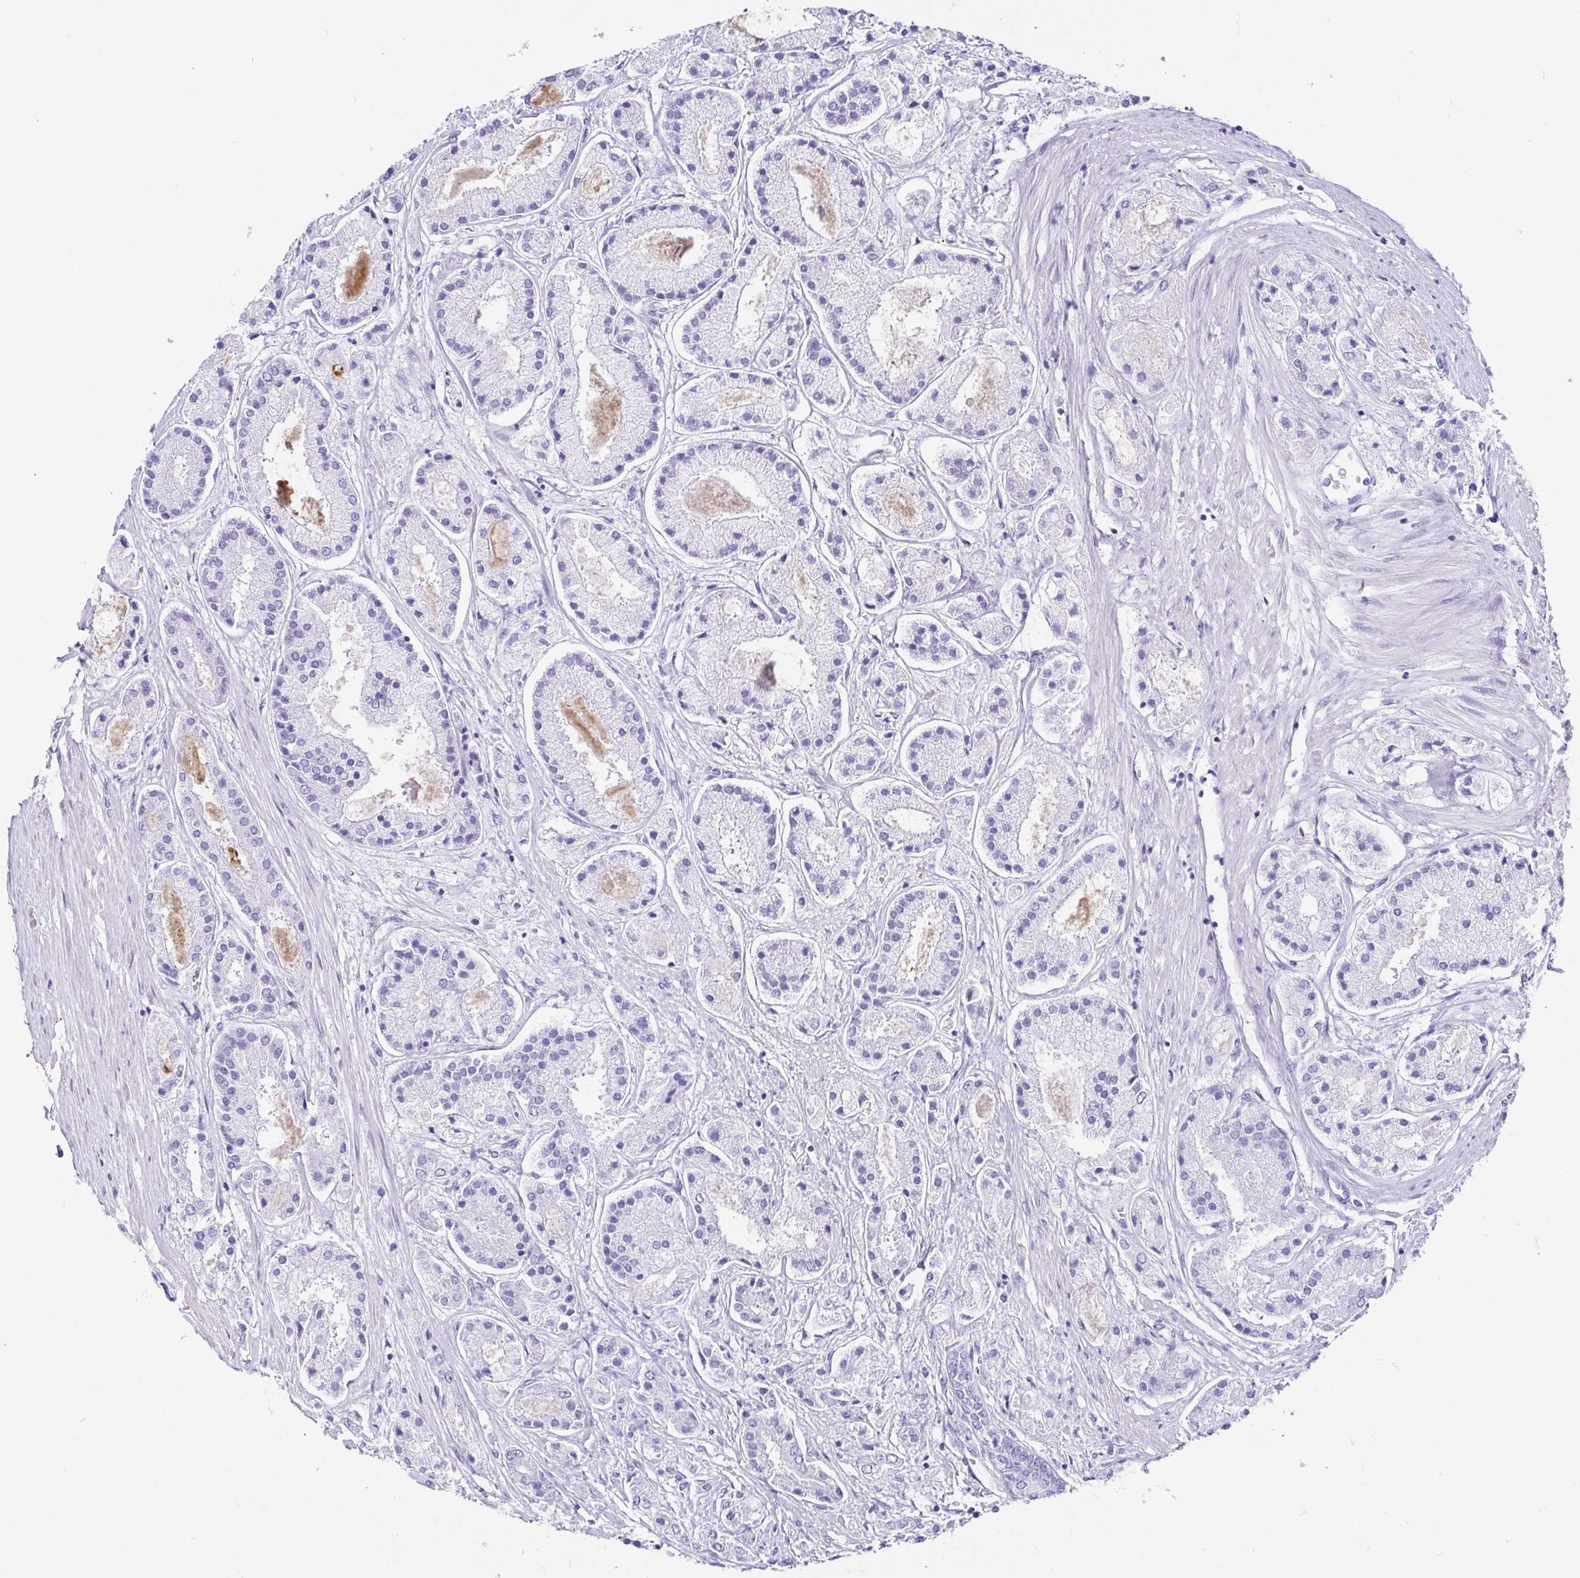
{"staining": {"intensity": "negative", "quantity": "none", "location": "none"}, "tissue": "prostate cancer", "cell_type": "Tumor cells", "image_type": "cancer", "snomed": [{"axis": "morphology", "description": "Adenocarcinoma, High grade"}, {"axis": "topography", "description": "Prostate"}], "caption": "DAB immunohistochemical staining of human prostate cancer displays no significant staining in tumor cells.", "gene": "CD164L2", "patient": {"sex": "male", "age": 67}}